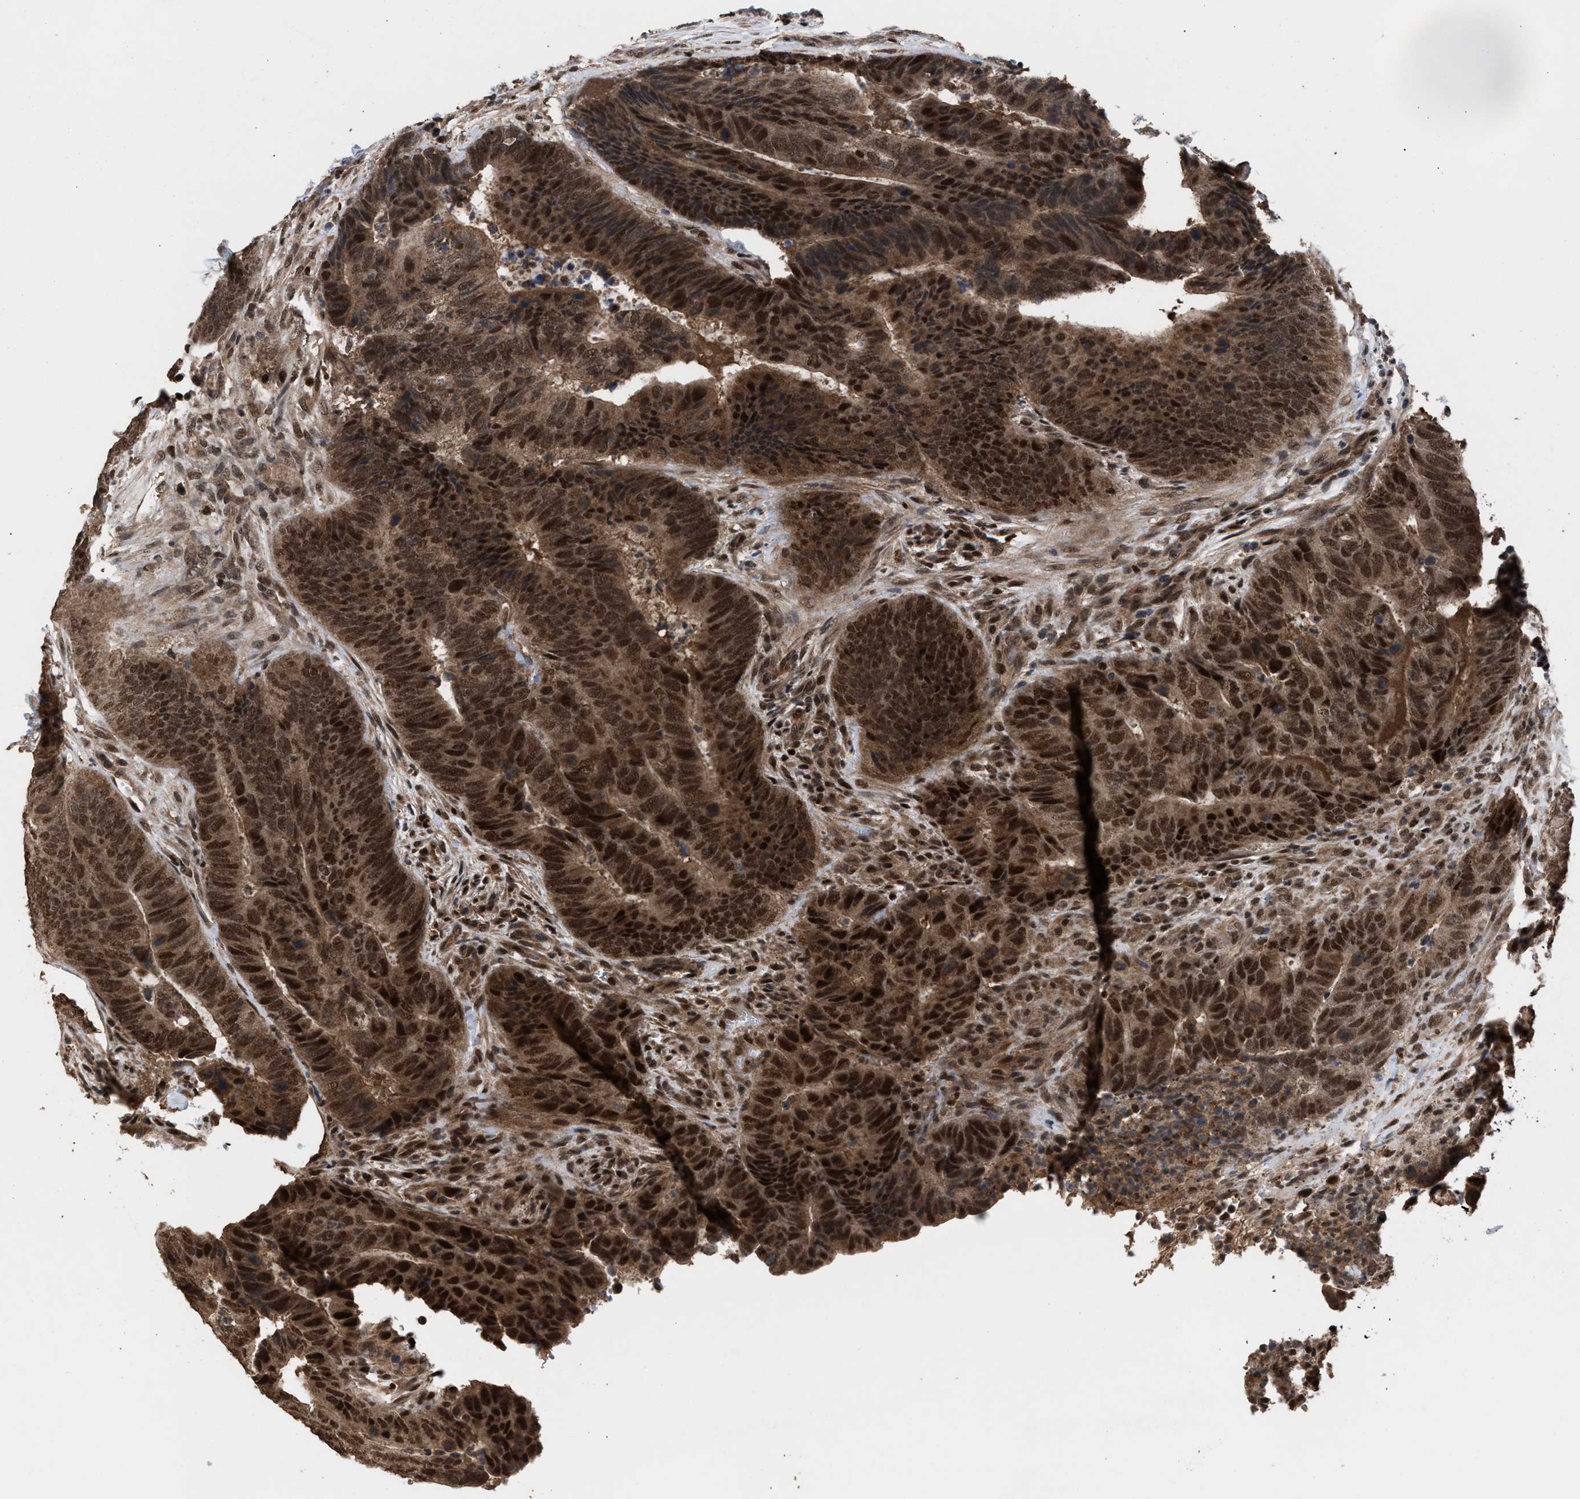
{"staining": {"intensity": "strong", "quantity": ">75%", "location": "cytoplasmic/membranous,nuclear"}, "tissue": "colorectal cancer", "cell_type": "Tumor cells", "image_type": "cancer", "snomed": [{"axis": "morphology", "description": "Adenocarcinoma, NOS"}, {"axis": "topography", "description": "Colon"}], "caption": "Protein analysis of adenocarcinoma (colorectal) tissue exhibits strong cytoplasmic/membranous and nuclear staining in approximately >75% of tumor cells. (DAB (3,3'-diaminobenzidine) IHC with brightfield microscopy, high magnification).", "gene": "C9orf78", "patient": {"sex": "male", "age": 56}}